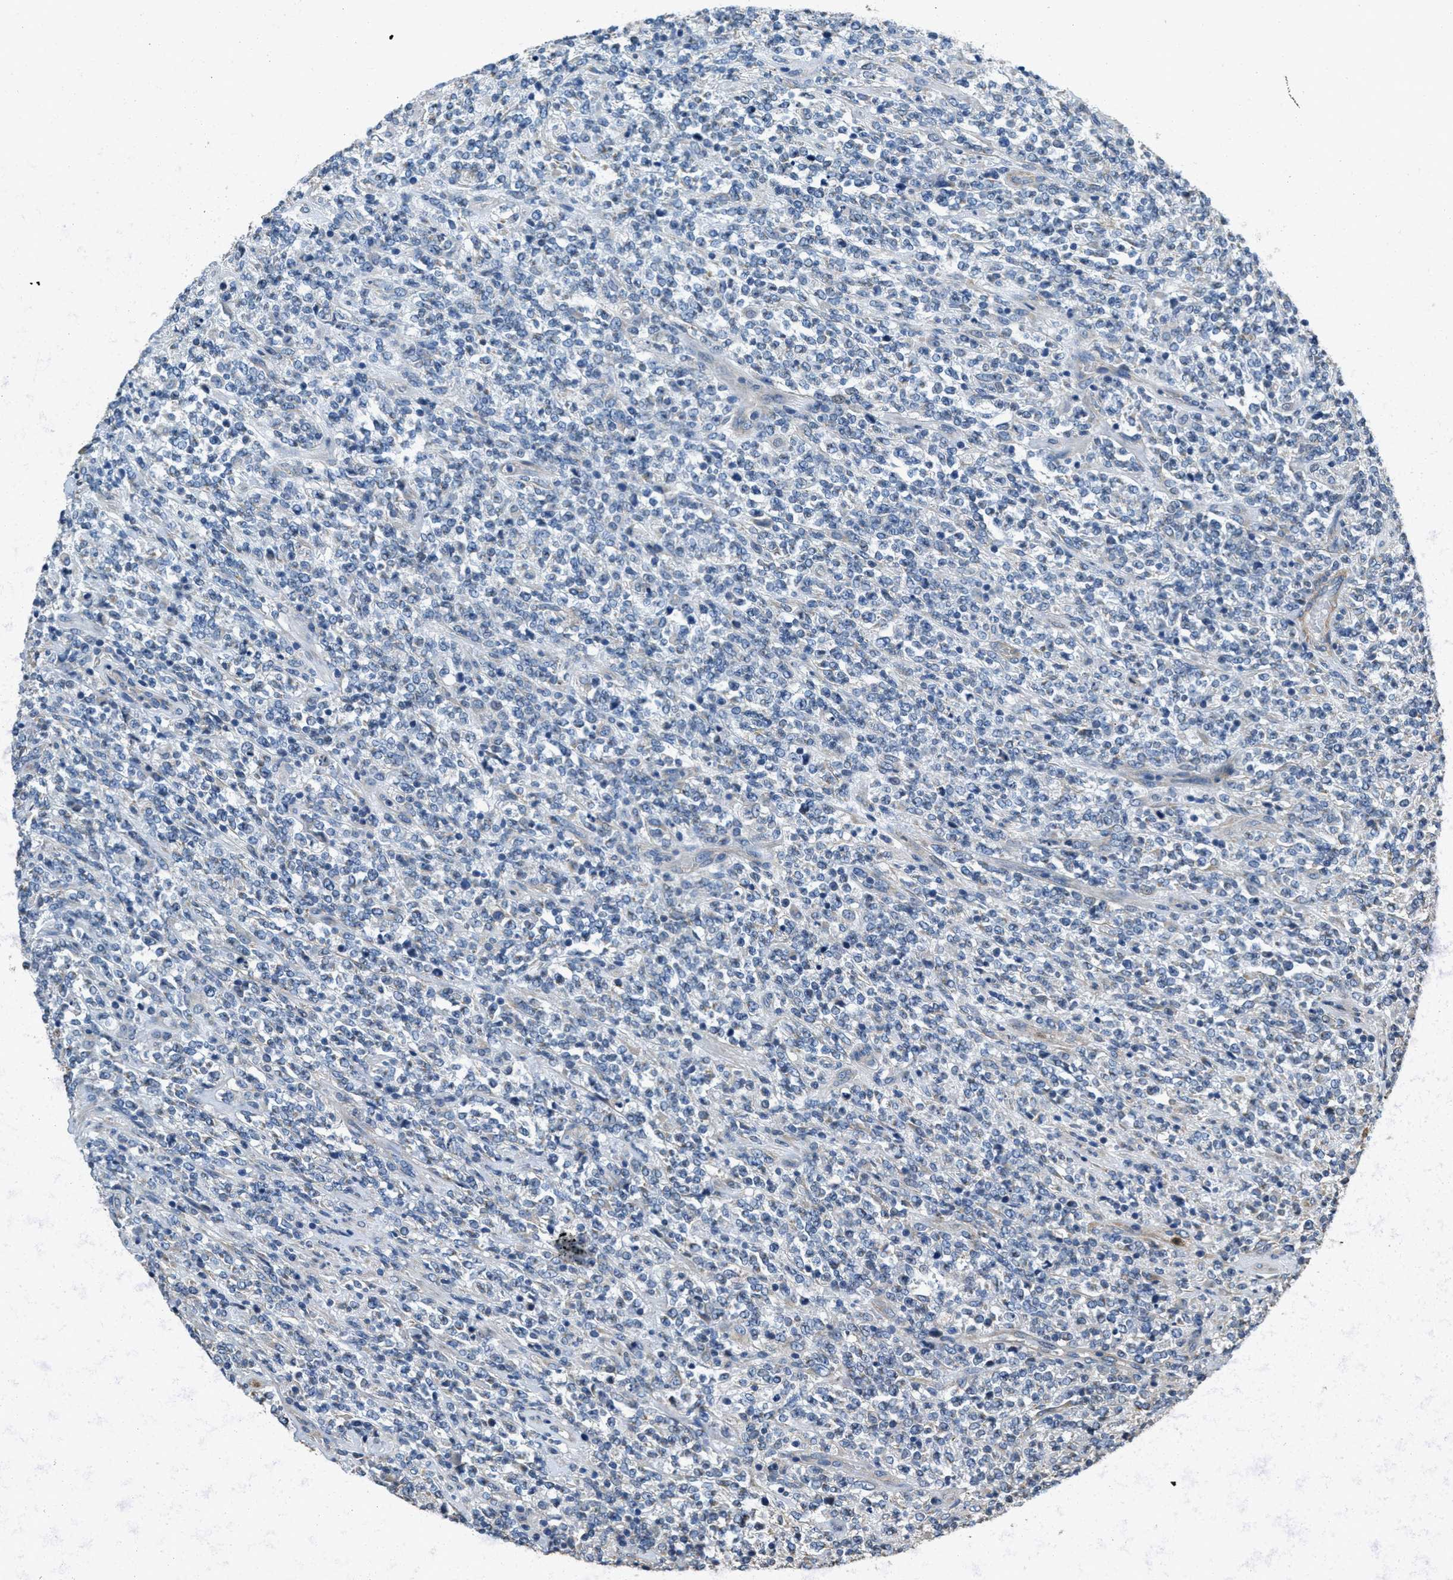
{"staining": {"intensity": "negative", "quantity": "none", "location": "none"}, "tissue": "lymphoma", "cell_type": "Tumor cells", "image_type": "cancer", "snomed": [{"axis": "morphology", "description": "Malignant lymphoma, non-Hodgkin's type, High grade"}, {"axis": "topography", "description": "Soft tissue"}], "caption": "A high-resolution histopathology image shows immunohistochemistry staining of lymphoma, which demonstrates no significant expression in tumor cells.", "gene": "TOMM70", "patient": {"sex": "male", "age": 18}}